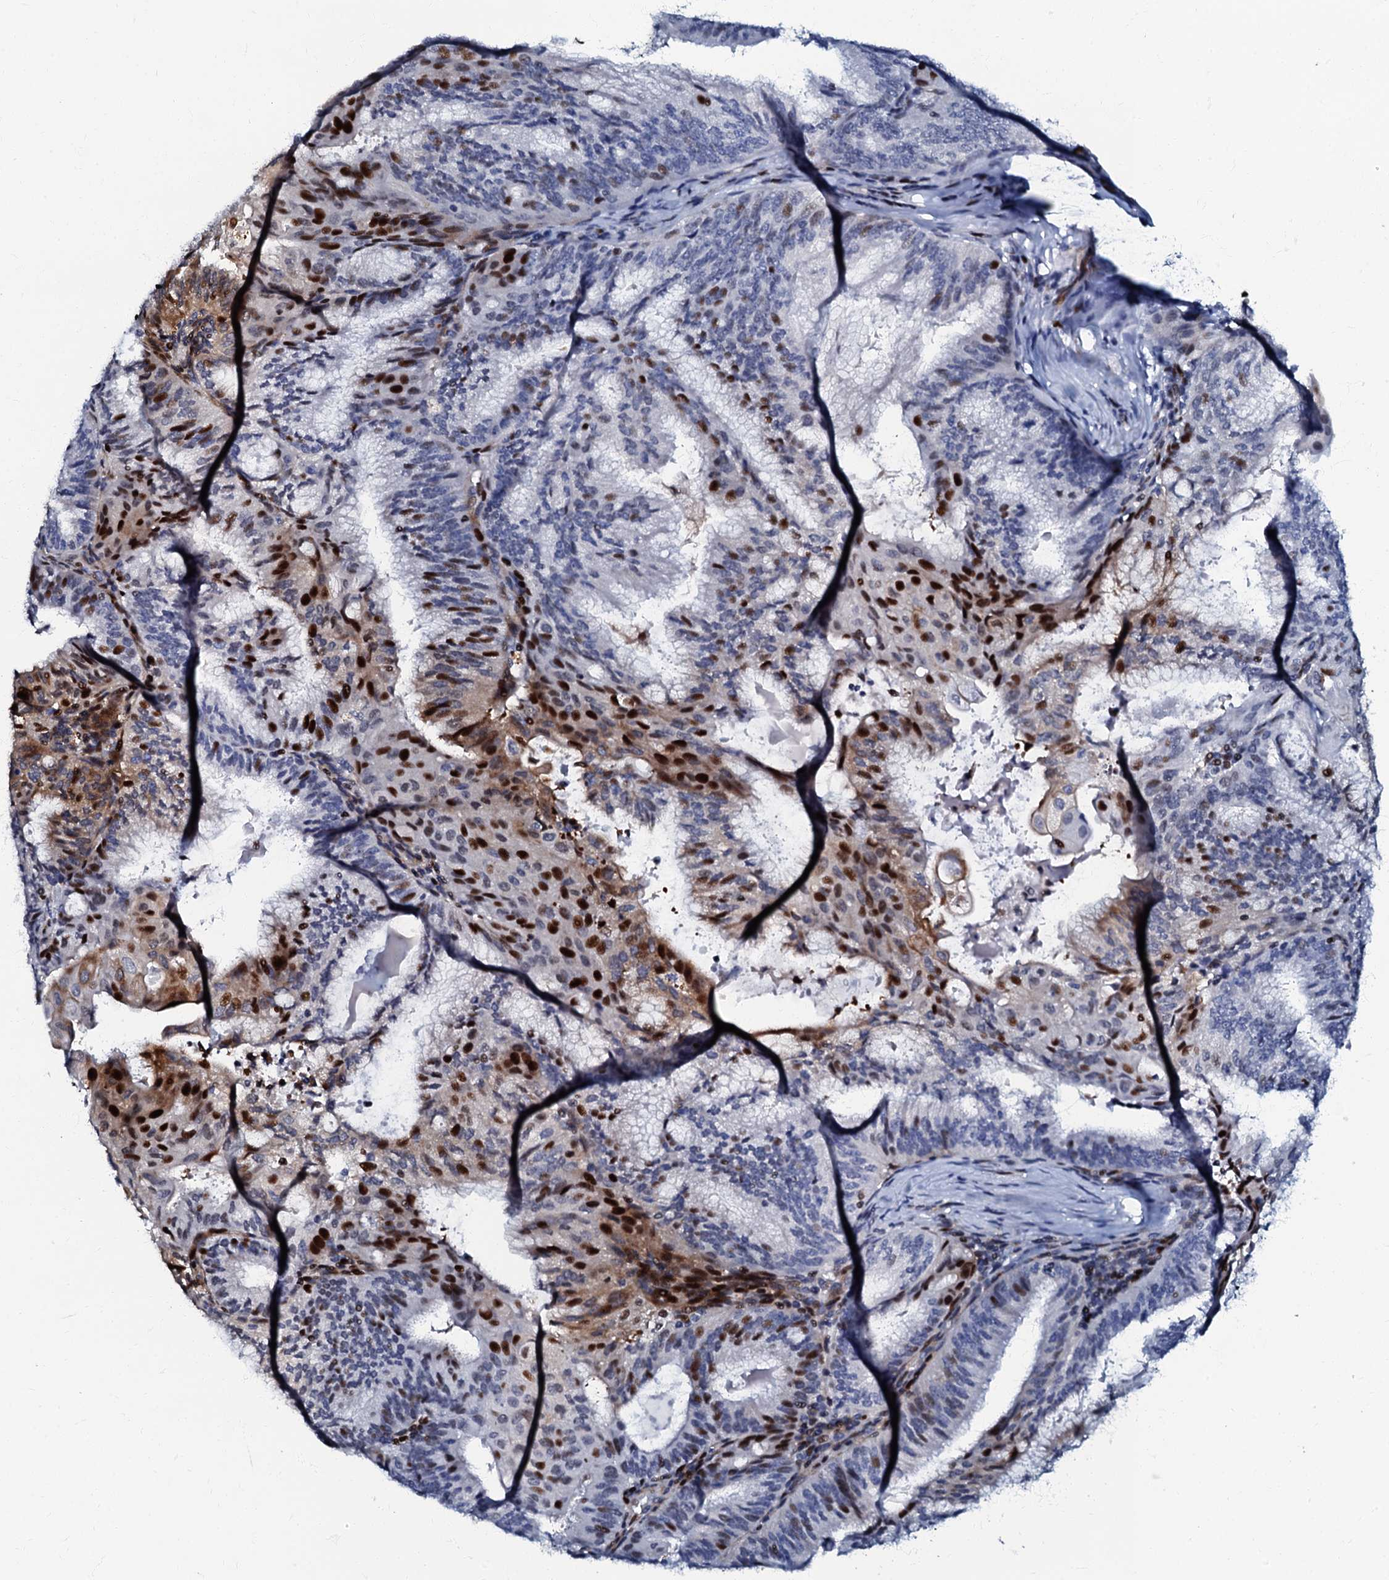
{"staining": {"intensity": "strong", "quantity": "25%-75%", "location": "cytoplasmic/membranous,nuclear"}, "tissue": "endometrial cancer", "cell_type": "Tumor cells", "image_type": "cancer", "snomed": [{"axis": "morphology", "description": "Adenocarcinoma, NOS"}, {"axis": "topography", "description": "Endometrium"}], "caption": "The histopathology image displays a brown stain indicating the presence of a protein in the cytoplasmic/membranous and nuclear of tumor cells in endometrial adenocarcinoma. (DAB IHC, brown staining for protein, blue staining for nuclei).", "gene": "MFSD5", "patient": {"sex": "female", "age": 49}}